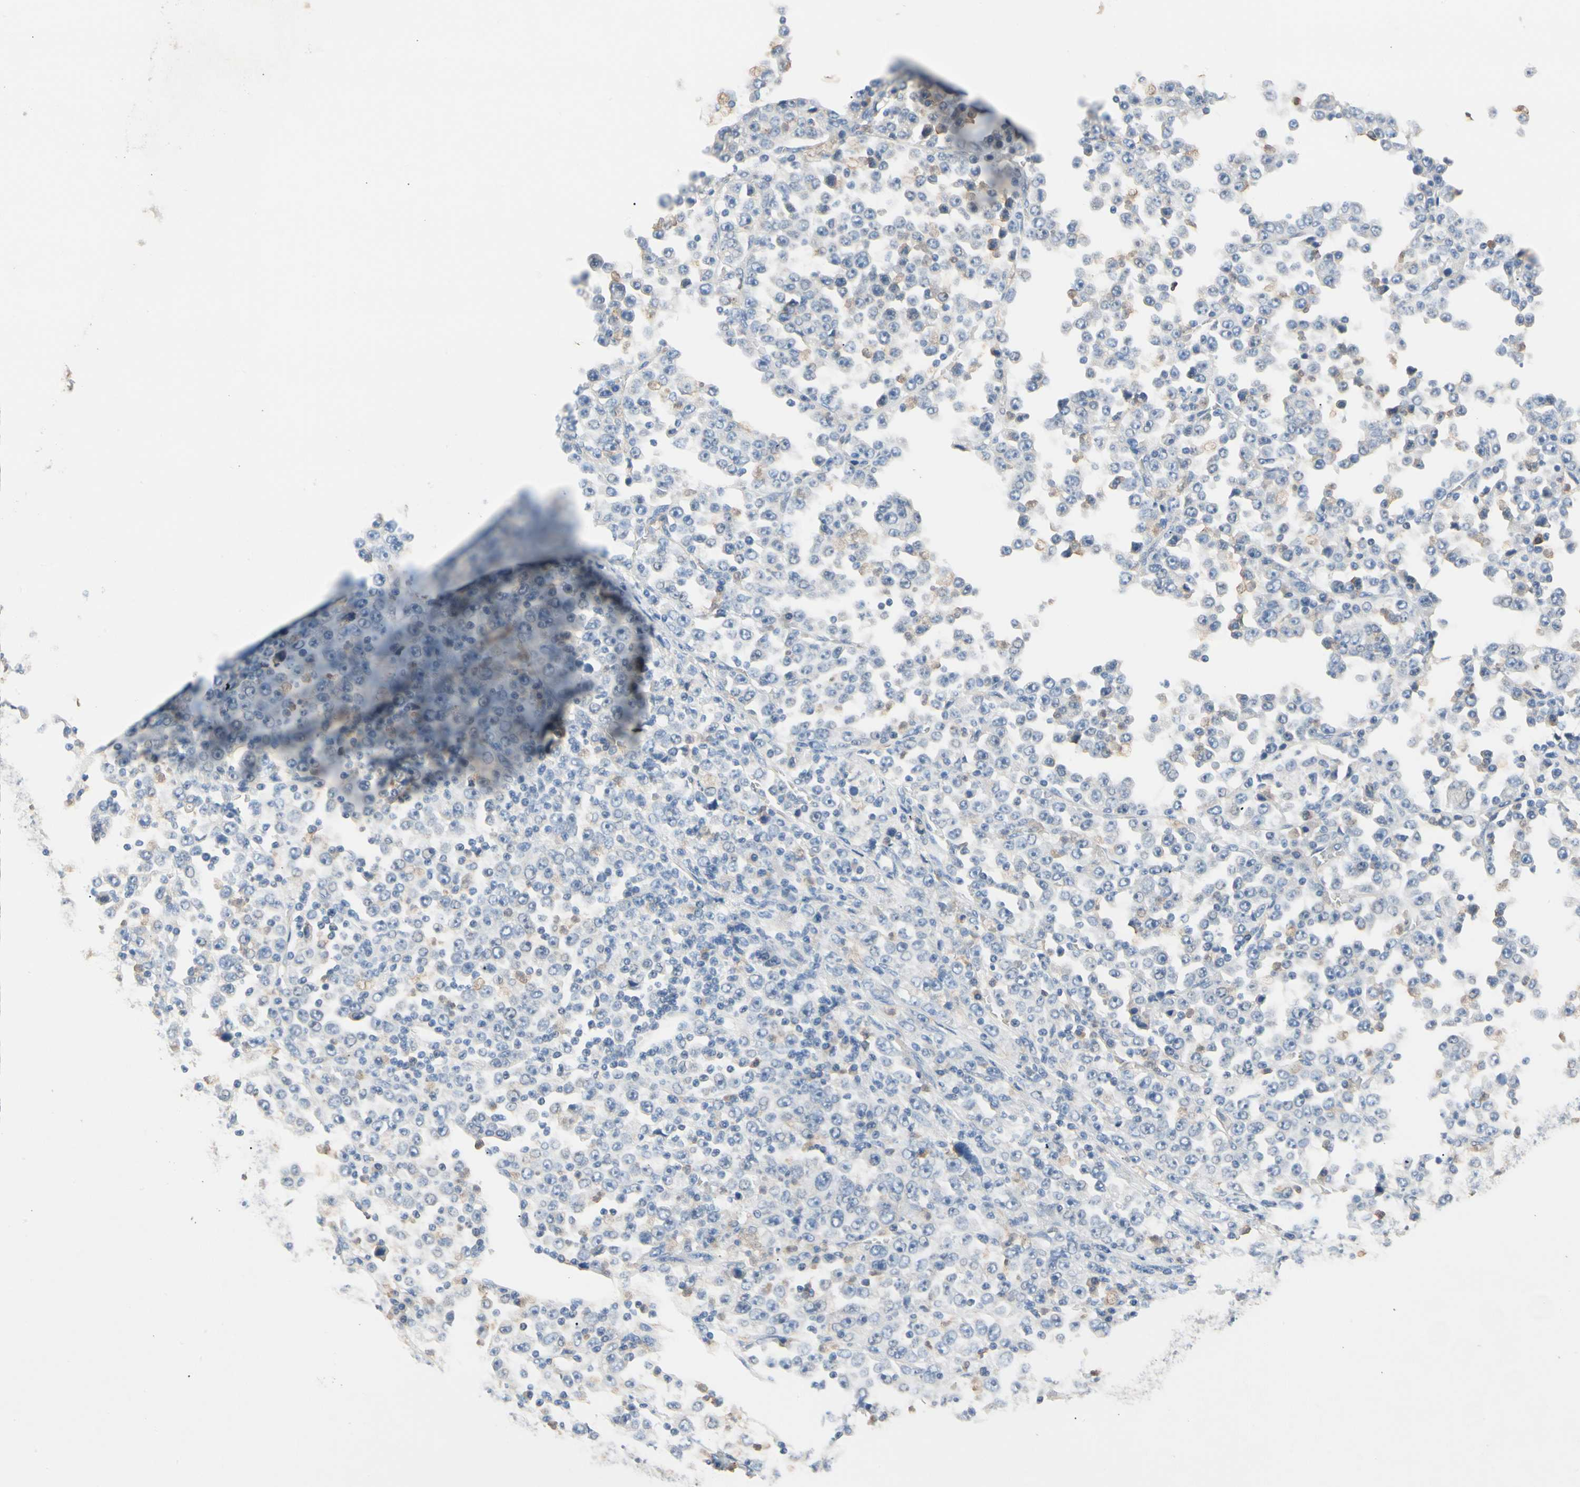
{"staining": {"intensity": "weak", "quantity": "<25%", "location": "cytoplasmic/membranous"}, "tissue": "stomach cancer", "cell_type": "Tumor cells", "image_type": "cancer", "snomed": [{"axis": "morphology", "description": "Normal tissue, NOS"}, {"axis": "morphology", "description": "Adenocarcinoma, NOS"}, {"axis": "topography", "description": "Stomach, upper"}, {"axis": "topography", "description": "Stomach"}], "caption": "Human stomach cancer (adenocarcinoma) stained for a protein using IHC exhibits no staining in tumor cells.", "gene": "BBOX1", "patient": {"sex": "male", "age": 59}}